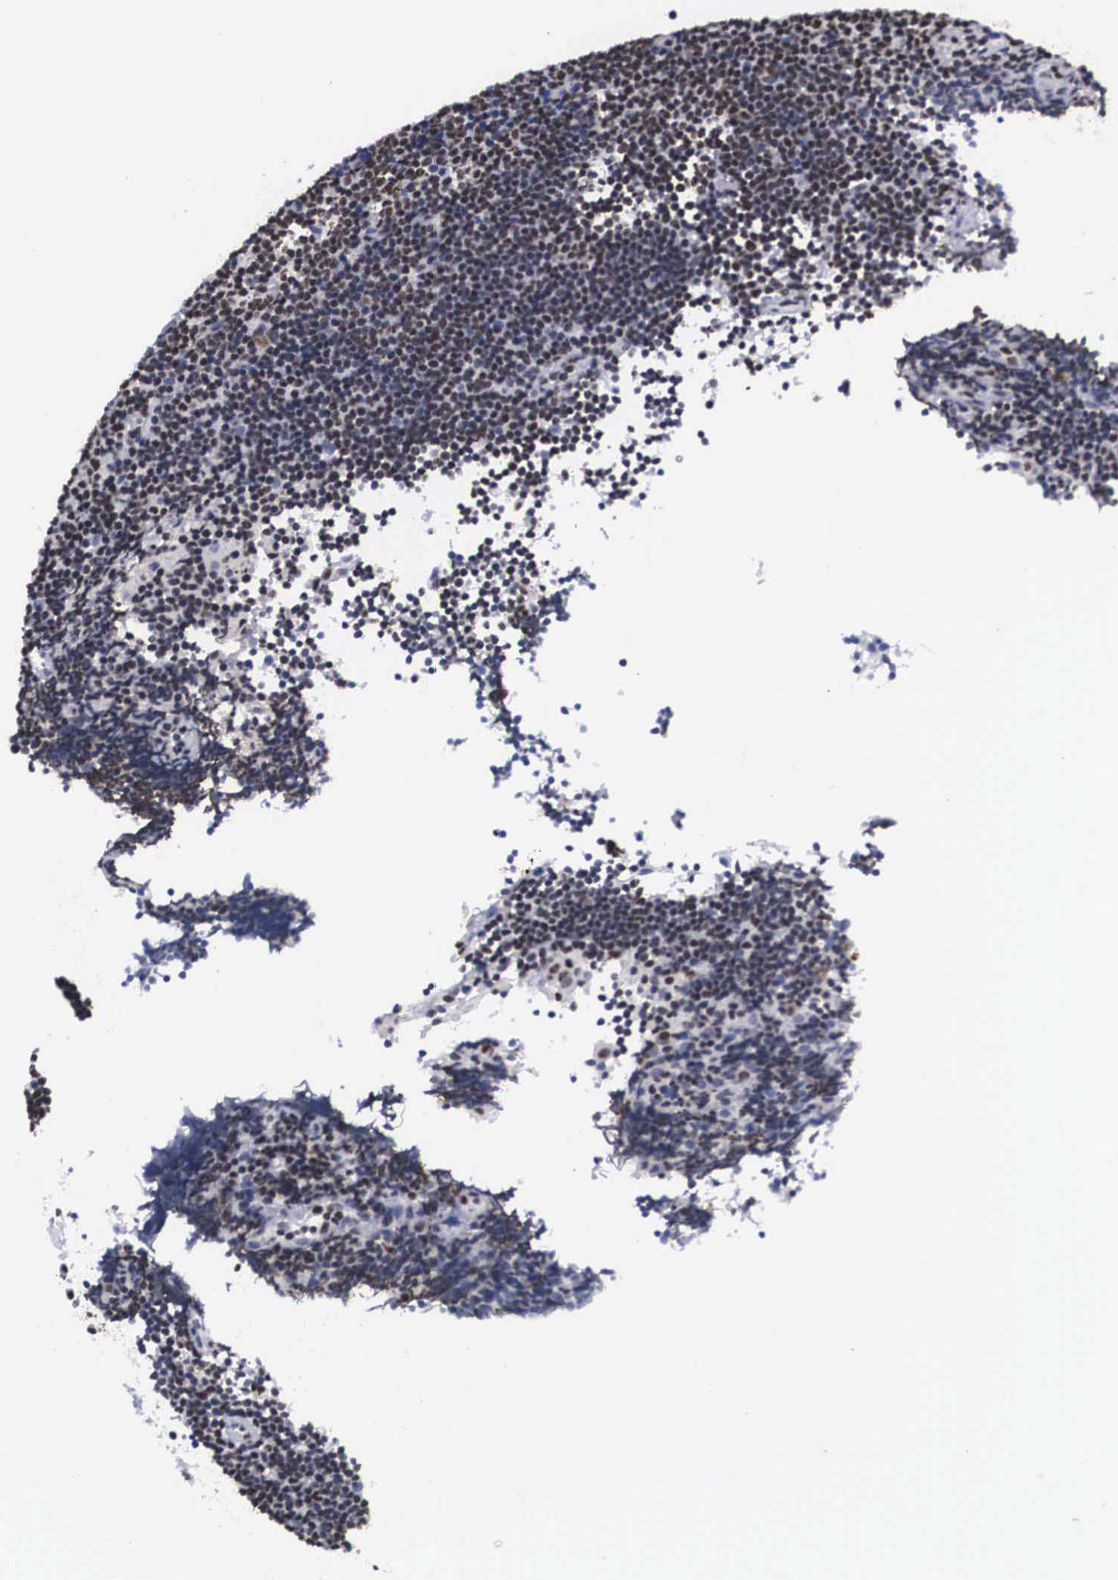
{"staining": {"intensity": "moderate", "quantity": ">75%", "location": "nuclear"}, "tissue": "lymphoma", "cell_type": "Tumor cells", "image_type": "cancer", "snomed": [{"axis": "morphology", "description": "Malignant lymphoma, non-Hodgkin's type, Low grade"}, {"axis": "topography", "description": "Lymph node"}], "caption": "This photomicrograph displays lymphoma stained with immunohistochemistry (IHC) to label a protein in brown. The nuclear of tumor cells show moderate positivity for the protein. Nuclei are counter-stained blue.", "gene": "ACIN1", "patient": {"sex": "female", "age": 51}}